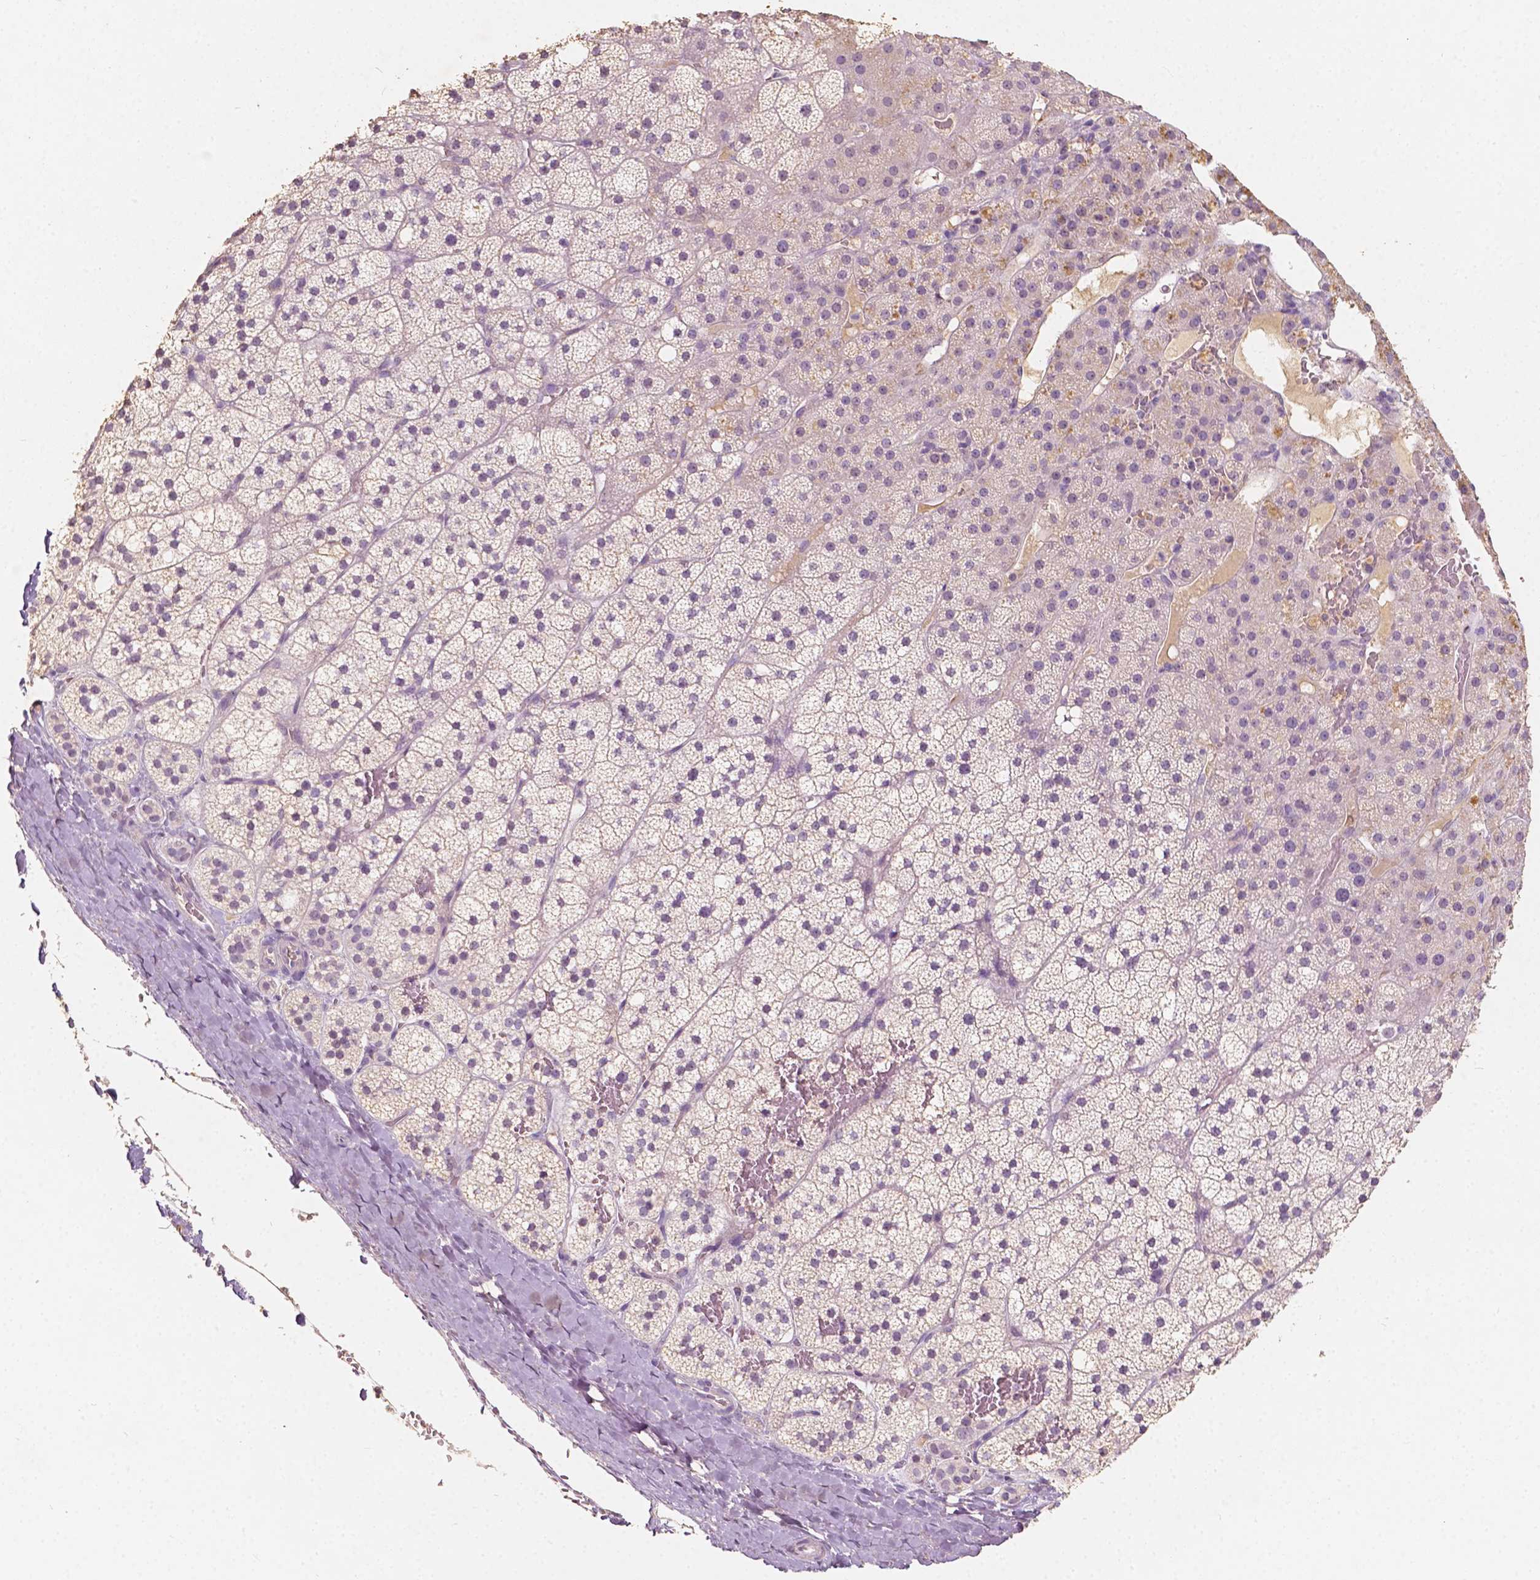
{"staining": {"intensity": "moderate", "quantity": "<25%", "location": "cytoplasmic/membranous"}, "tissue": "adrenal gland", "cell_type": "Glandular cells", "image_type": "normal", "snomed": [{"axis": "morphology", "description": "Normal tissue, NOS"}, {"axis": "topography", "description": "Adrenal gland"}], "caption": "An immunohistochemistry histopathology image of unremarkable tissue is shown. Protein staining in brown labels moderate cytoplasmic/membranous positivity in adrenal gland within glandular cells. The staining was performed using DAB (3,3'-diaminobenzidine) to visualize the protein expression in brown, while the nuclei were stained in blue with hematoxylin (Magnification: 20x).", "gene": "SOX15", "patient": {"sex": "male", "age": 53}}